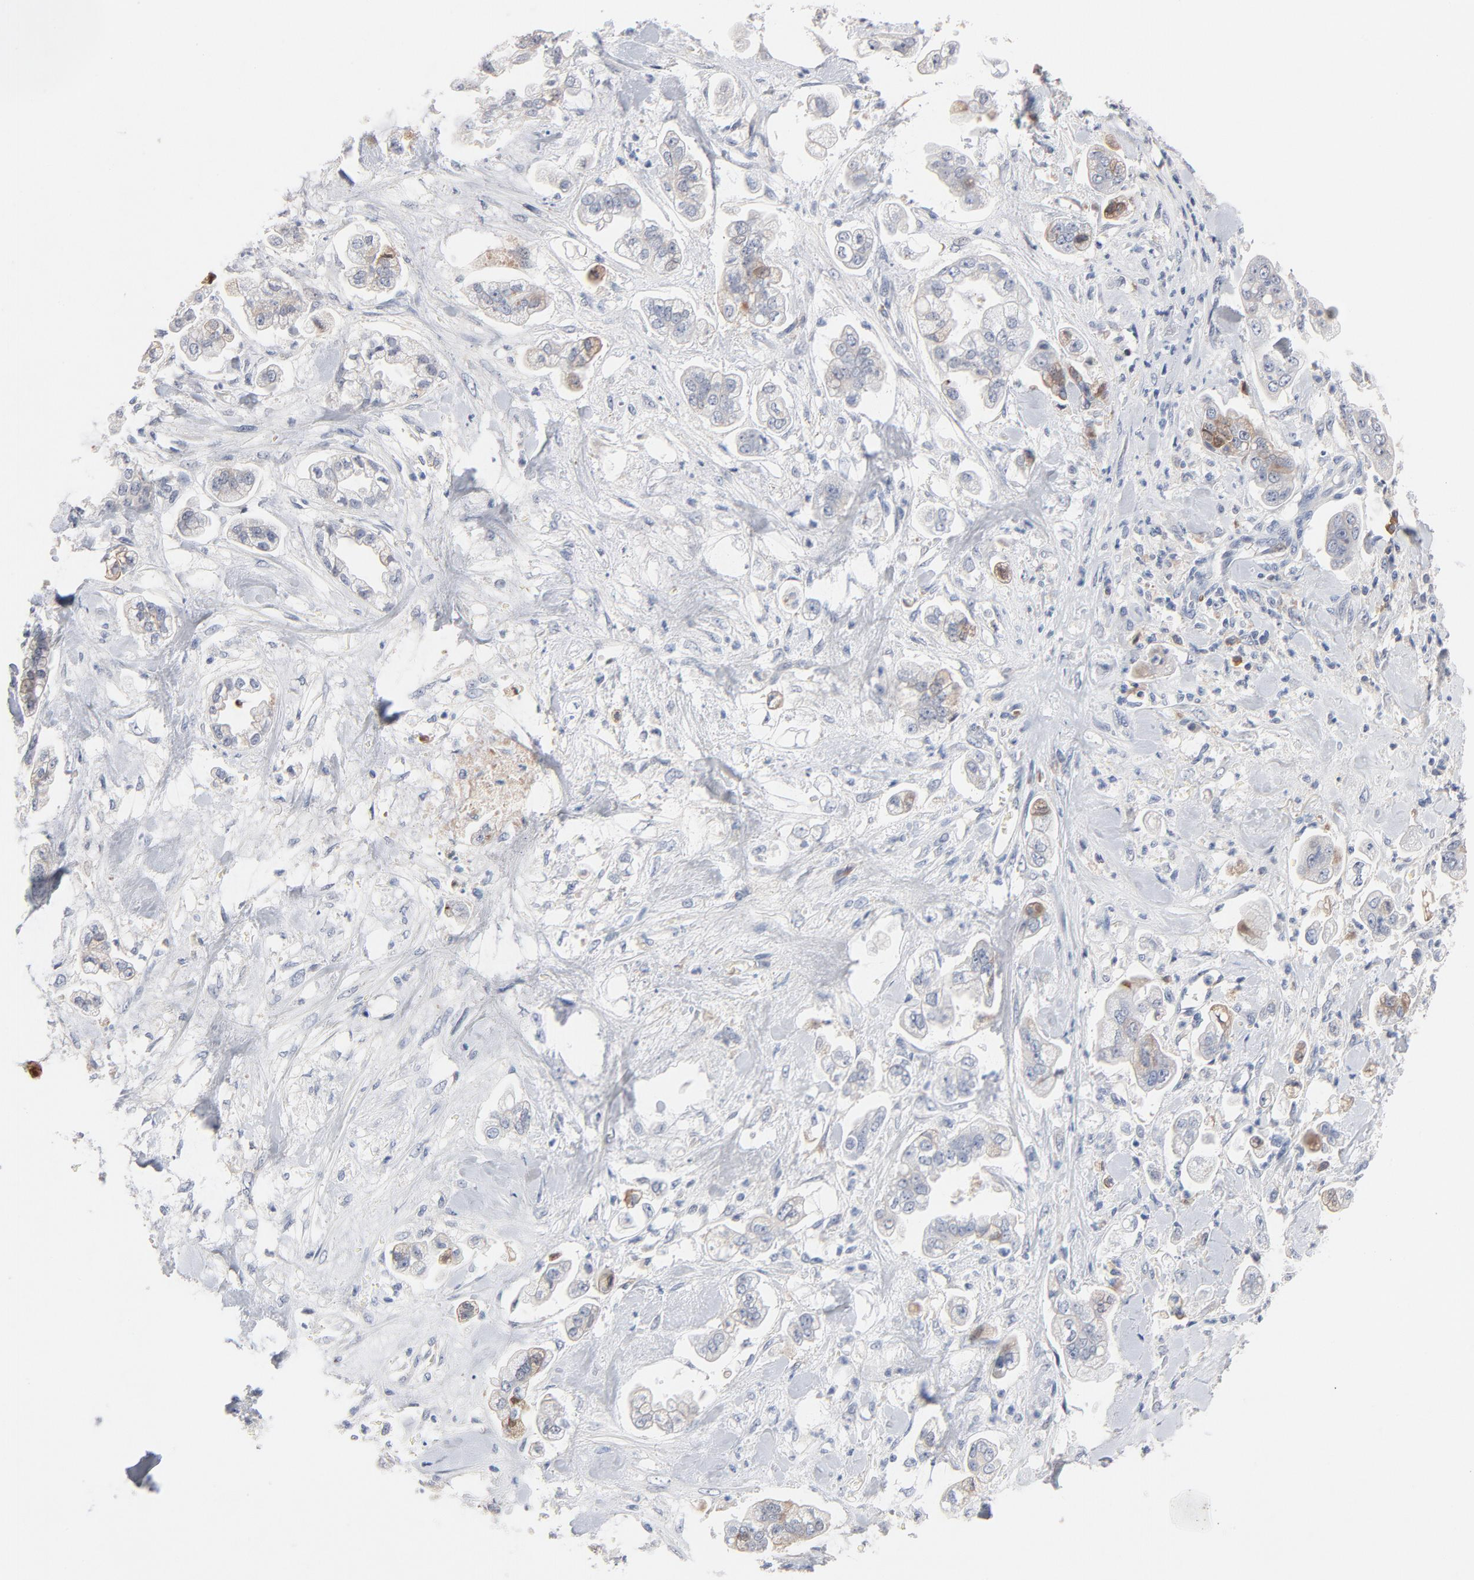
{"staining": {"intensity": "negative", "quantity": "none", "location": "none"}, "tissue": "stomach cancer", "cell_type": "Tumor cells", "image_type": "cancer", "snomed": [{"axis": "morphology", "description": "Adenocarcinoma, NOS"}, {"axis": "topography", "description": "Stomach"}], "caption": "An image of human adenocarcinoma (stomach) is negative for staining in tumor cells.", "gene": "SERPINA4", "patient": {"sex": "male", "age": 62}}